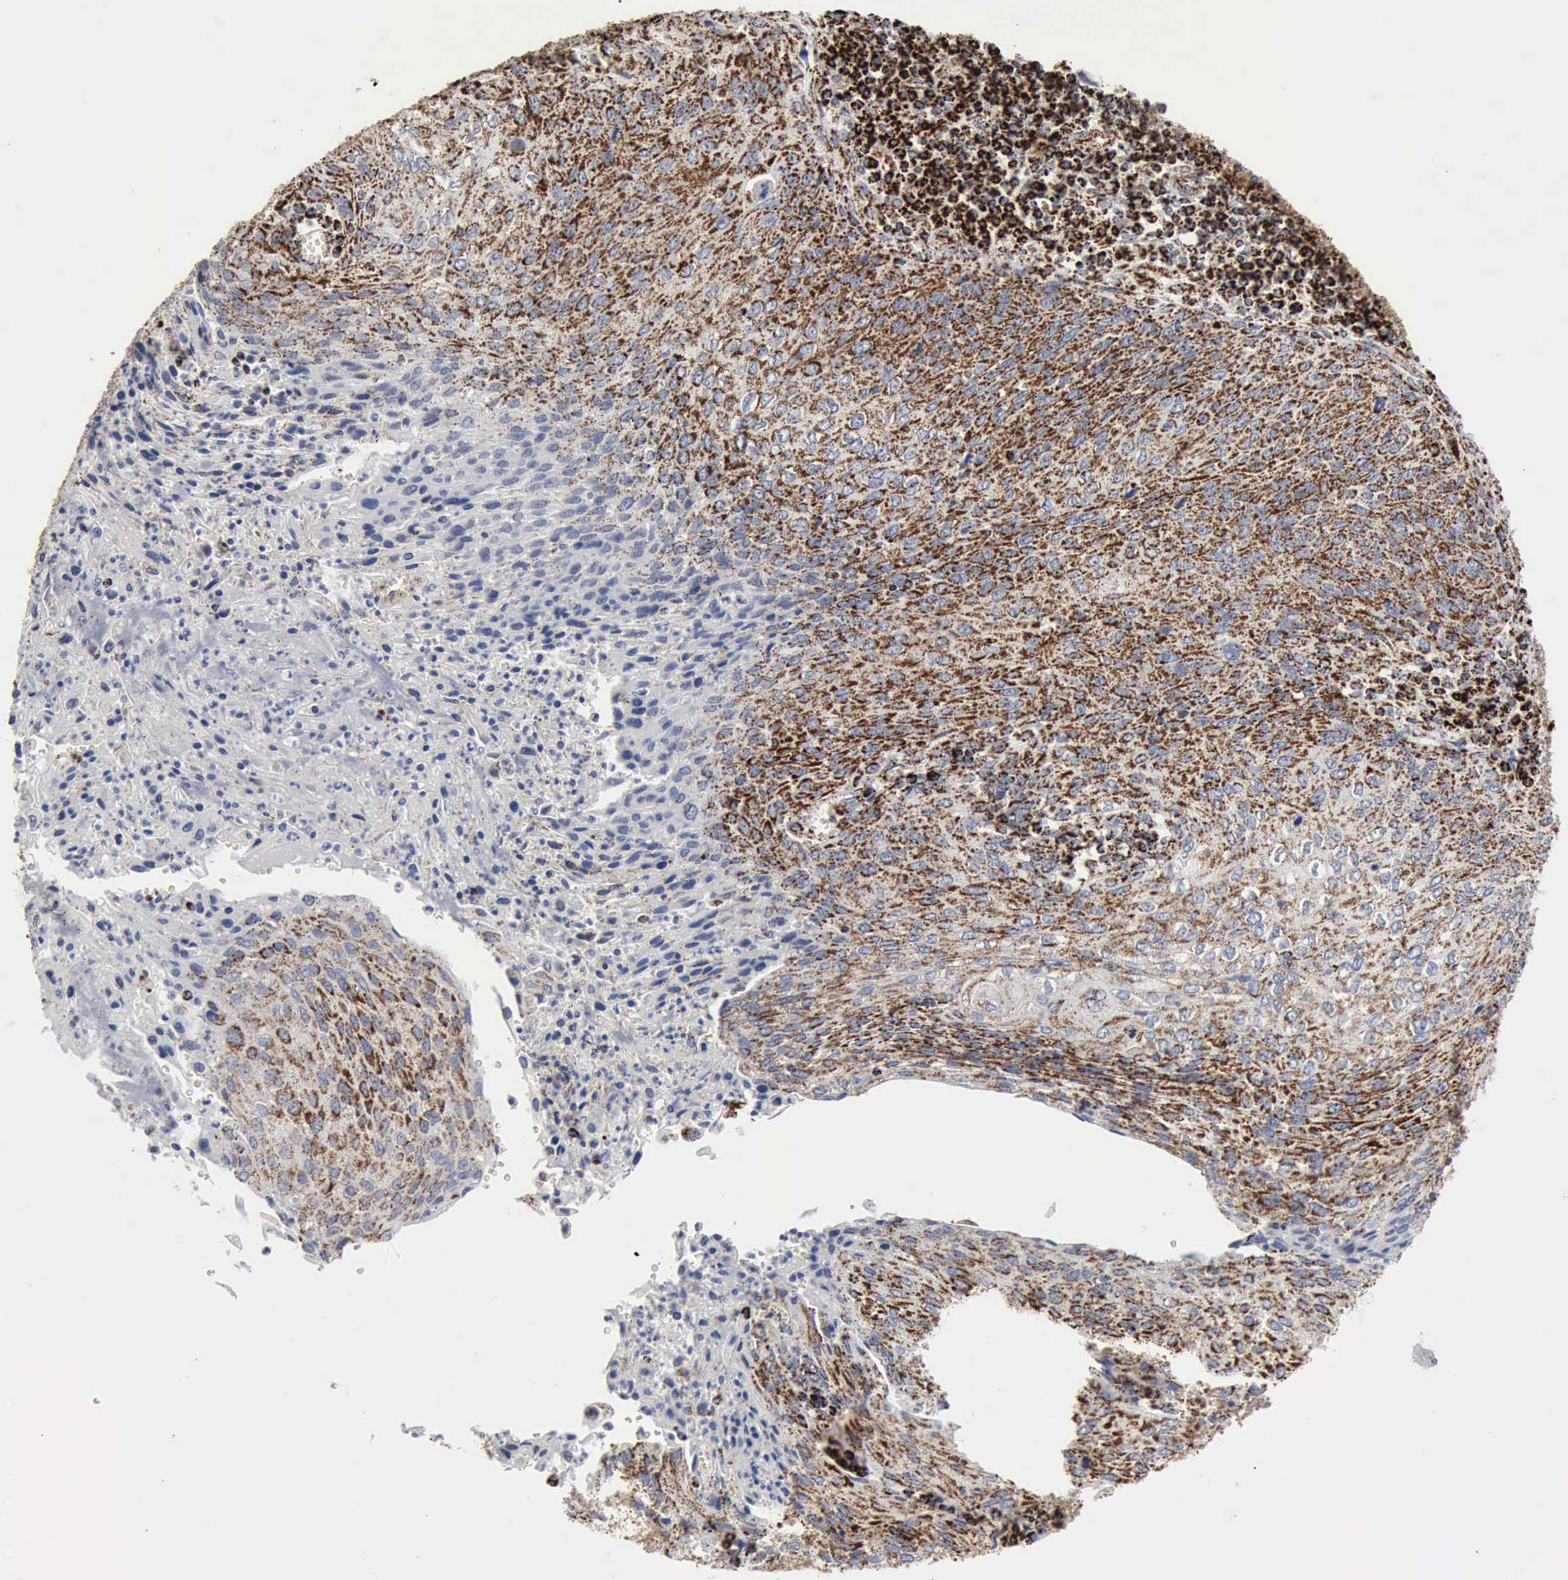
{"staining": {"intensity": "strong", "quantity": "25%-75%", "location": "cytoplasmic/membranous"}, "tissue": "cervical cancer", "cell_type": "Tumor cells", "image_type": "cancer", "snomed": [{"axis": "morphology", "description": "Squamous cell carcinoma, NOS"}, {"axis": "topography", "description": "Cervix"}], "caption": "About 25%-75% of tumor cells in human squamous cell carcinoma (cervical) display strong cytoplasmic/membranous protein staining as visualized by brown immunohistochemical staining.", "gene": "ACO2", "patient": {"sex": "female", "age": 32}}